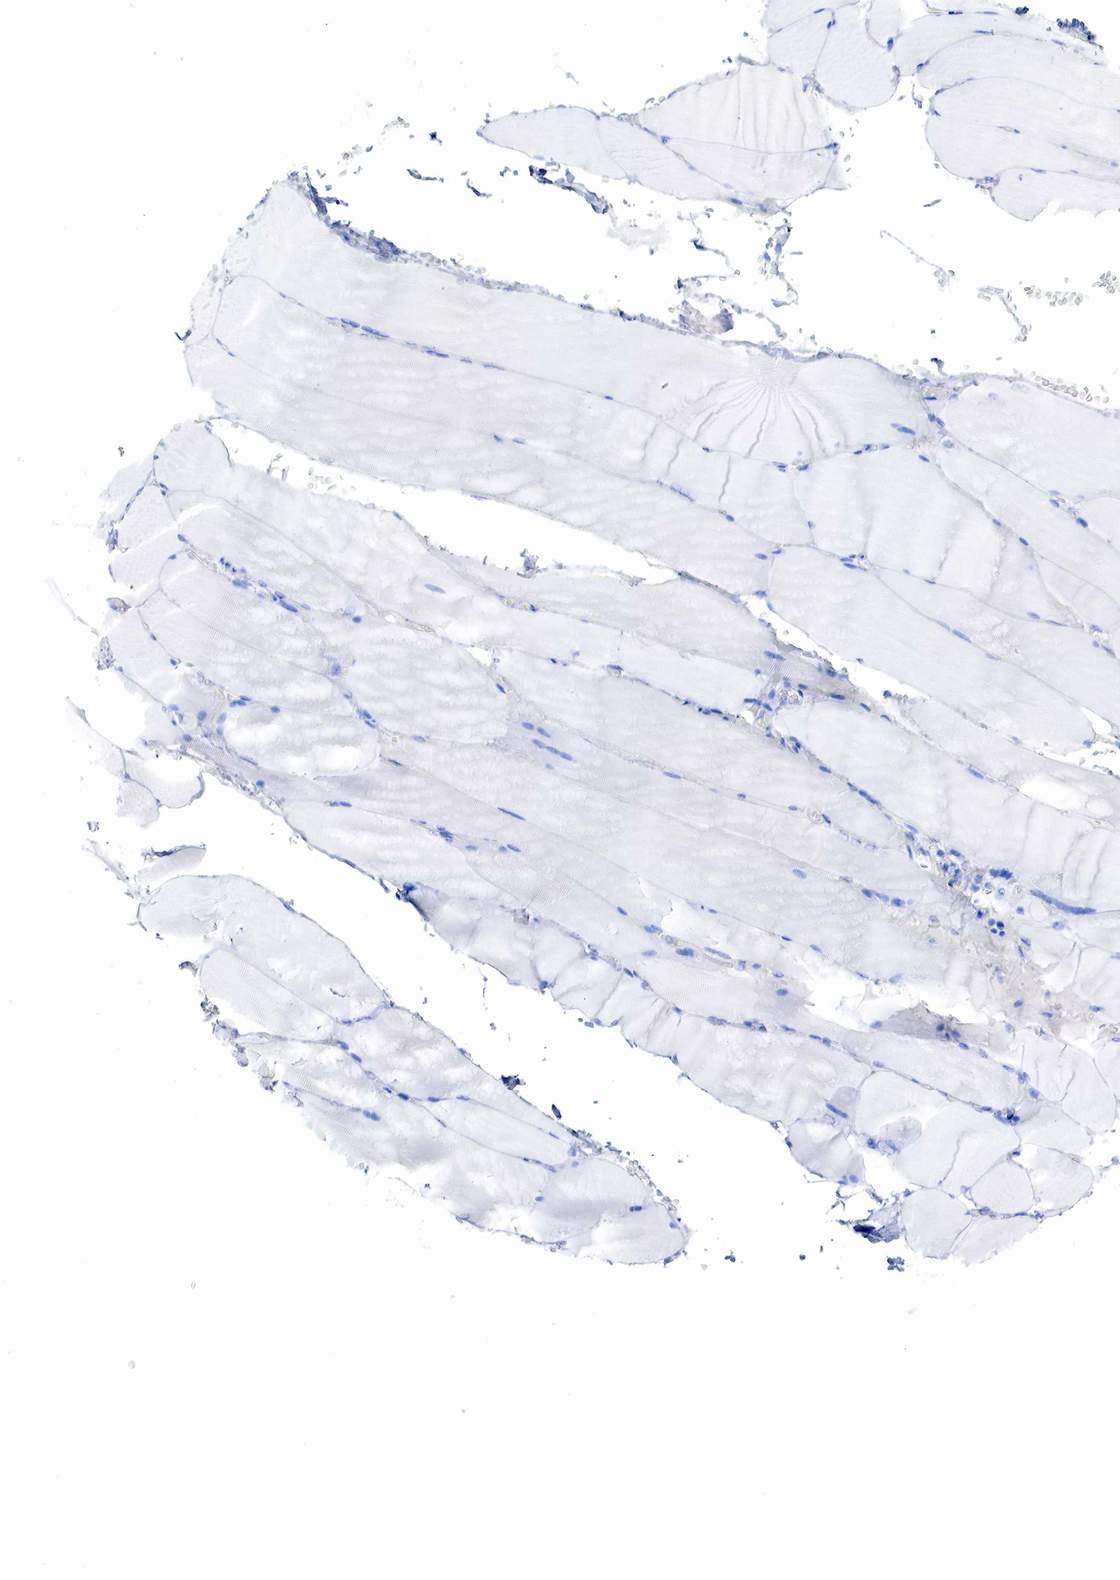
{"staining": {"intensity": "negative", "quantity": "none", "location": "none"}, "tissue": "skeletal muscle", "cell_type": "Myocytes", "image_type": "normal", "snomed": [{"axis": "morphology", "description": "Normal tissue, NOS"}, {"axis": "topography", "description": "Skeletal muscle"}], "caption": "Immunohistochemistry micrograph of unremarkable skeletal muscle: human skeletal muscle stained with DAB (3,3'-diaminobenzidine) shows no significant protein expression in myocytes. Nuclei are stained in blue.", "gene": "KRT7", "patient": {"sex": "male", "age": 71}}